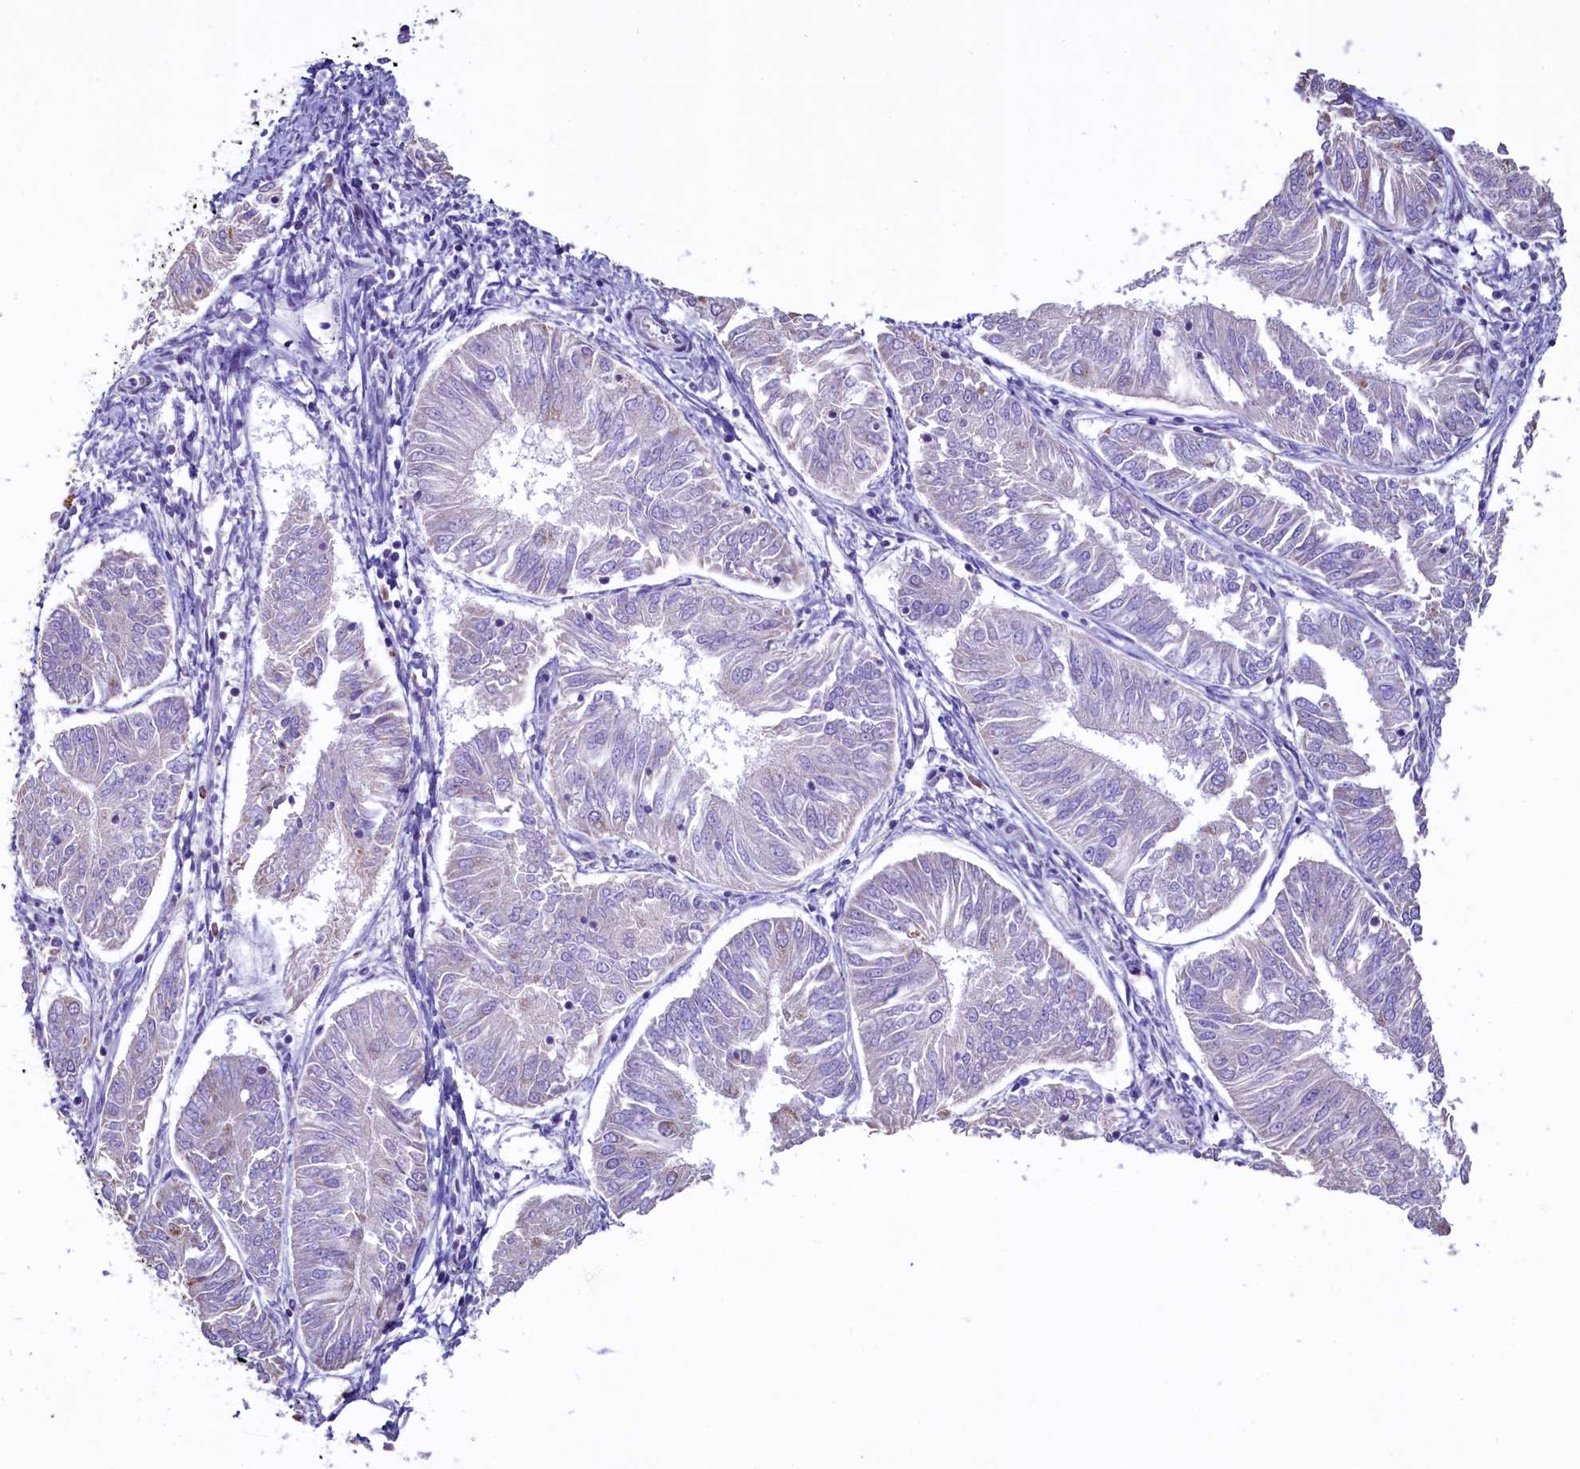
{"staining": {"intensity": "negative", "quantity": "none", "location": "none"}, "tissue": "endometrial cancer", "cell_type": "Tumor cells", "image_type": "cancer", "snomed": [{"axis": "morphology", "description": "Adenocarcinoma, NOS"}, {"axis": "topography", "description": "Endometrium"}], "caption": "IHC of endometrial adenocarcinoma exhibits no positivity in tumor cells.", "gene": "IDH3A", "patient": {"sex": "female", "age": 58}}